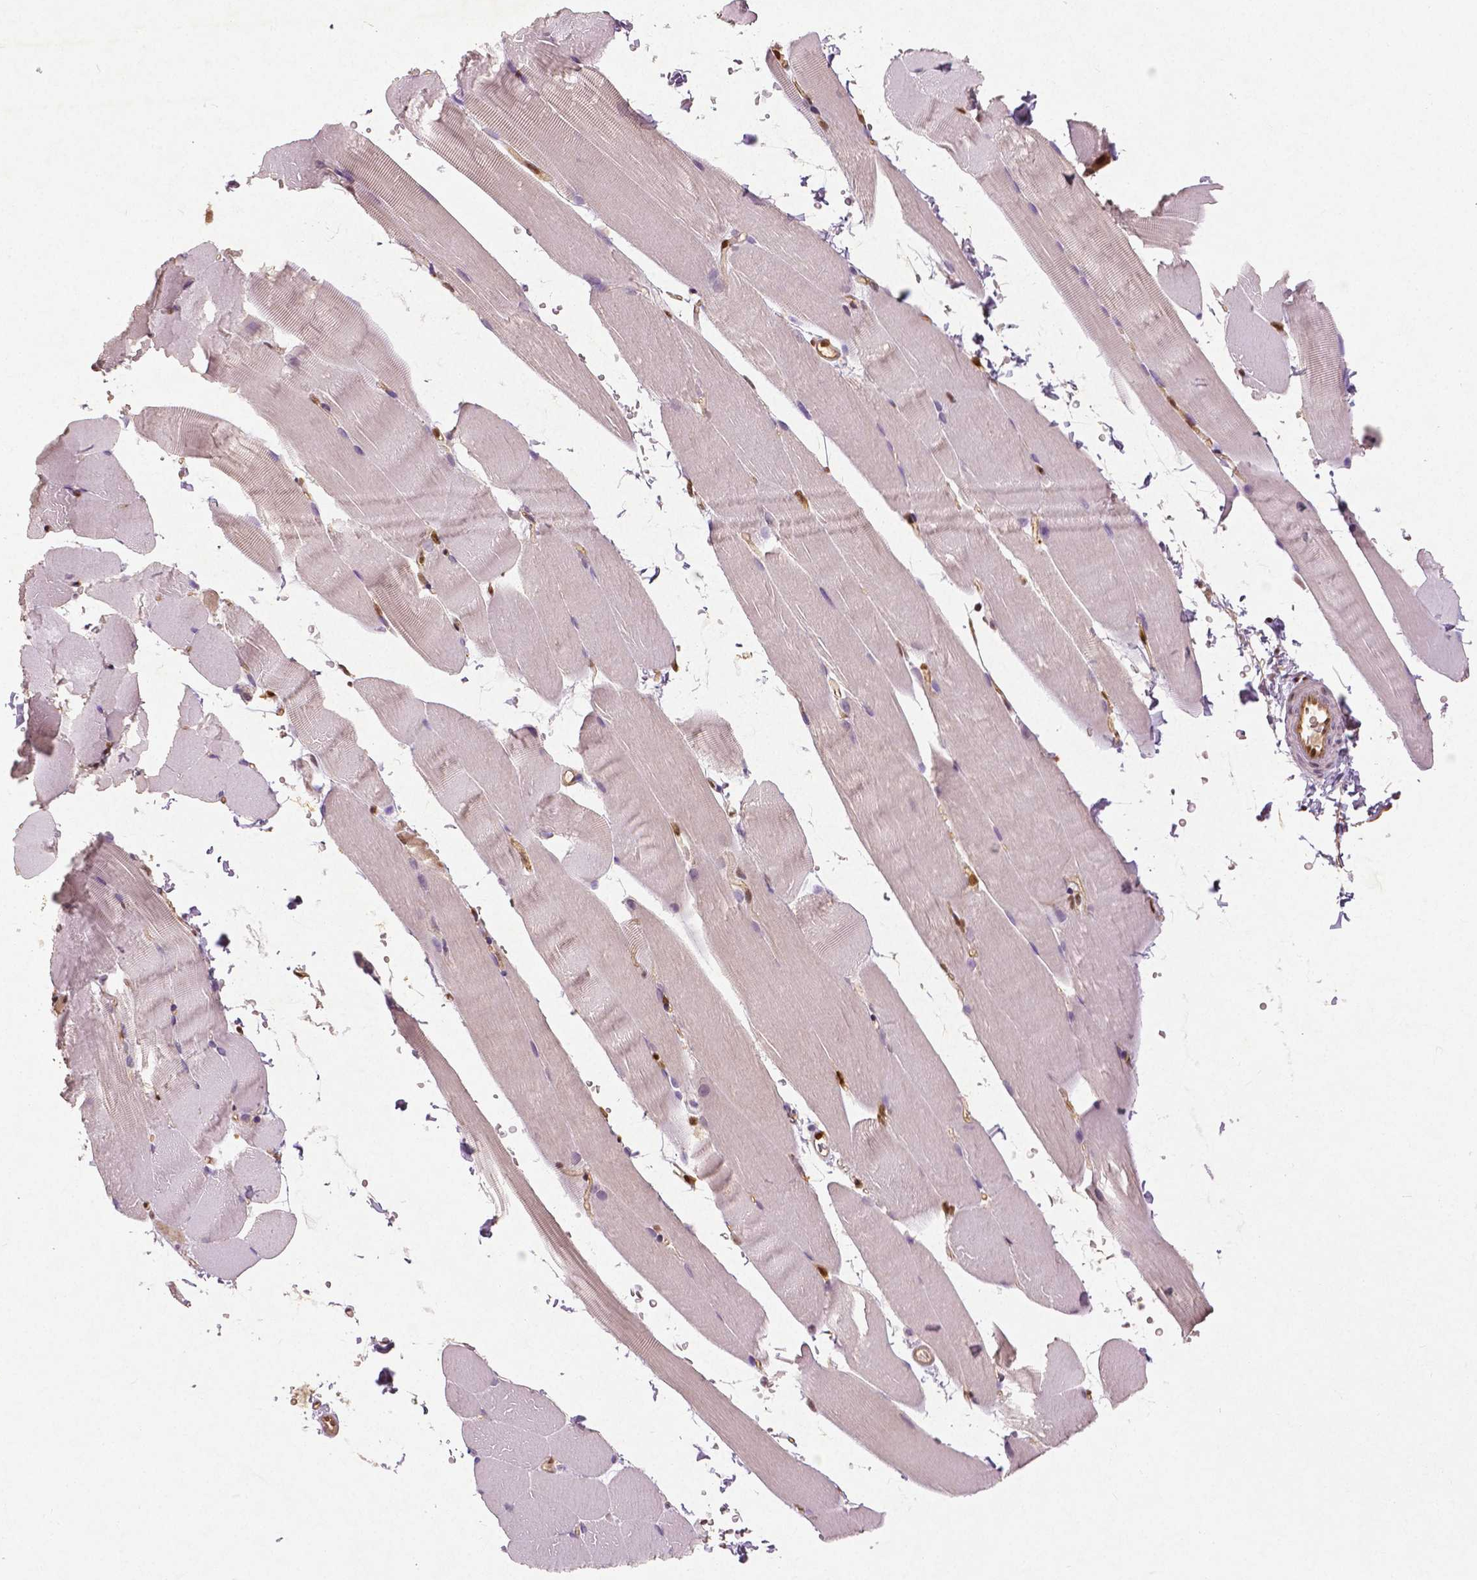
{"staining": {"intensity": "negative", "quantity": "none", "location": "none"}, "tissue": "skeletal muscle", "cell_type": "Myocytes", "image_type": "normal", "snomed": [{"axis": "morphology", "description": "Normal tissue, NOS"}, {"axis": "topography", "description": "Skeletal muscle"}], "caption": "Immunohistochemical staining of benign skeletal muscle reveals no significant expression in myocytes. (DAB (3,3'-diaminobenzidine) IHC, high magnification).", "gene": "WWTR1", "patient": {"sex": "female", "age": 37}}